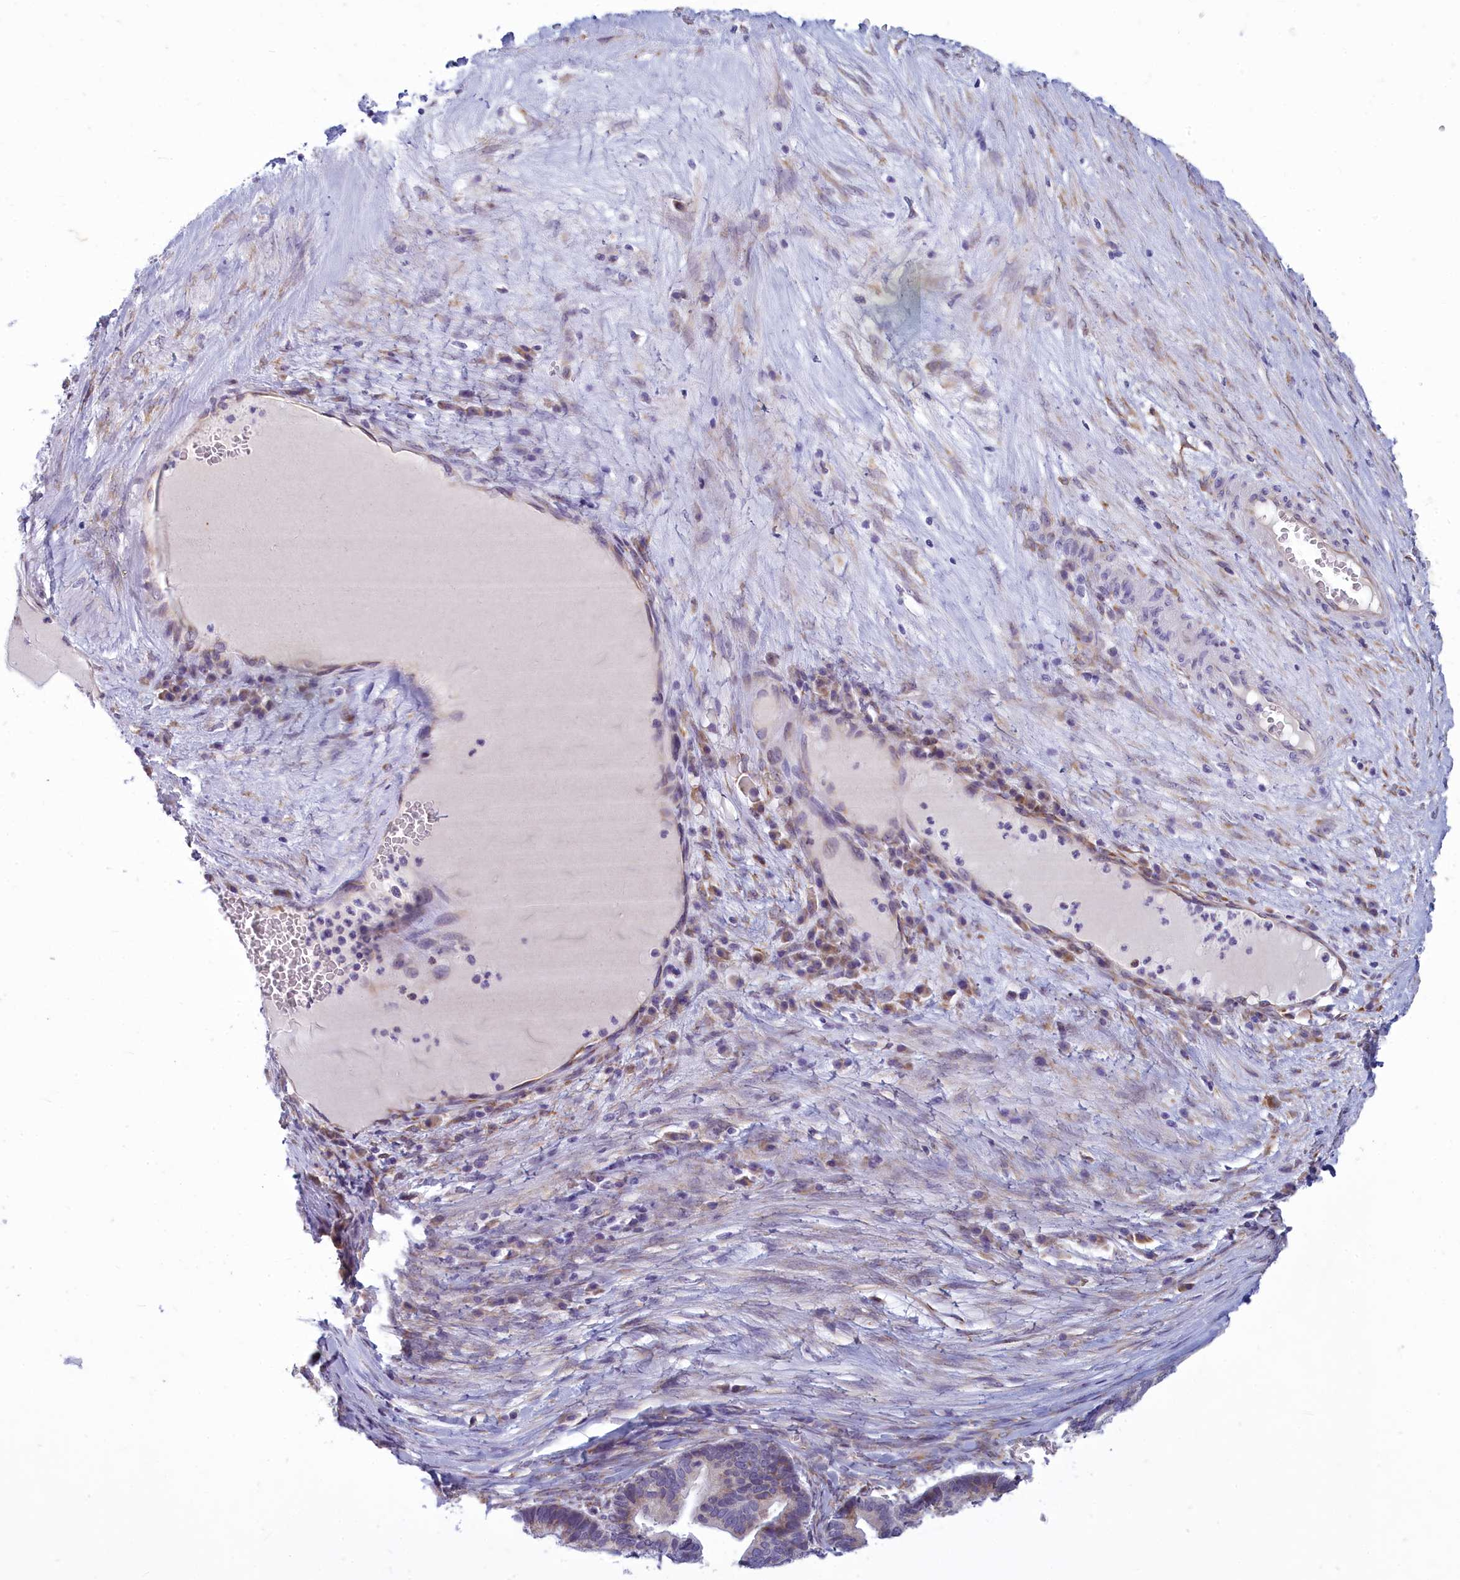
{"staining": {"intensity": "weak", "quantity": "<25%", "location": "cytoplasmic/membranous"}, "tissue": "ovarian cancer", "cell_type": "Tumor cells", "image_type": "cancer", "snomed": [{"axis": "morphology", "description": "Cystadenocarcinoma, serous, NOS"}, {"axis": "topography", "description": "Ovary"}], "caption": "This photomicrograph is of serous cystadenocarcinoma (ovarian) stained with immunohistochemistry to label a protein in brown with the nuclei are counter-stained blue. There is no expression in tumor cells. The staining is performed using DAB brown chromogen with nuclei counter-stained in using hematoxylin.", "gene": "CENATAC", "patient": {"sex": "female", "age": 56}}